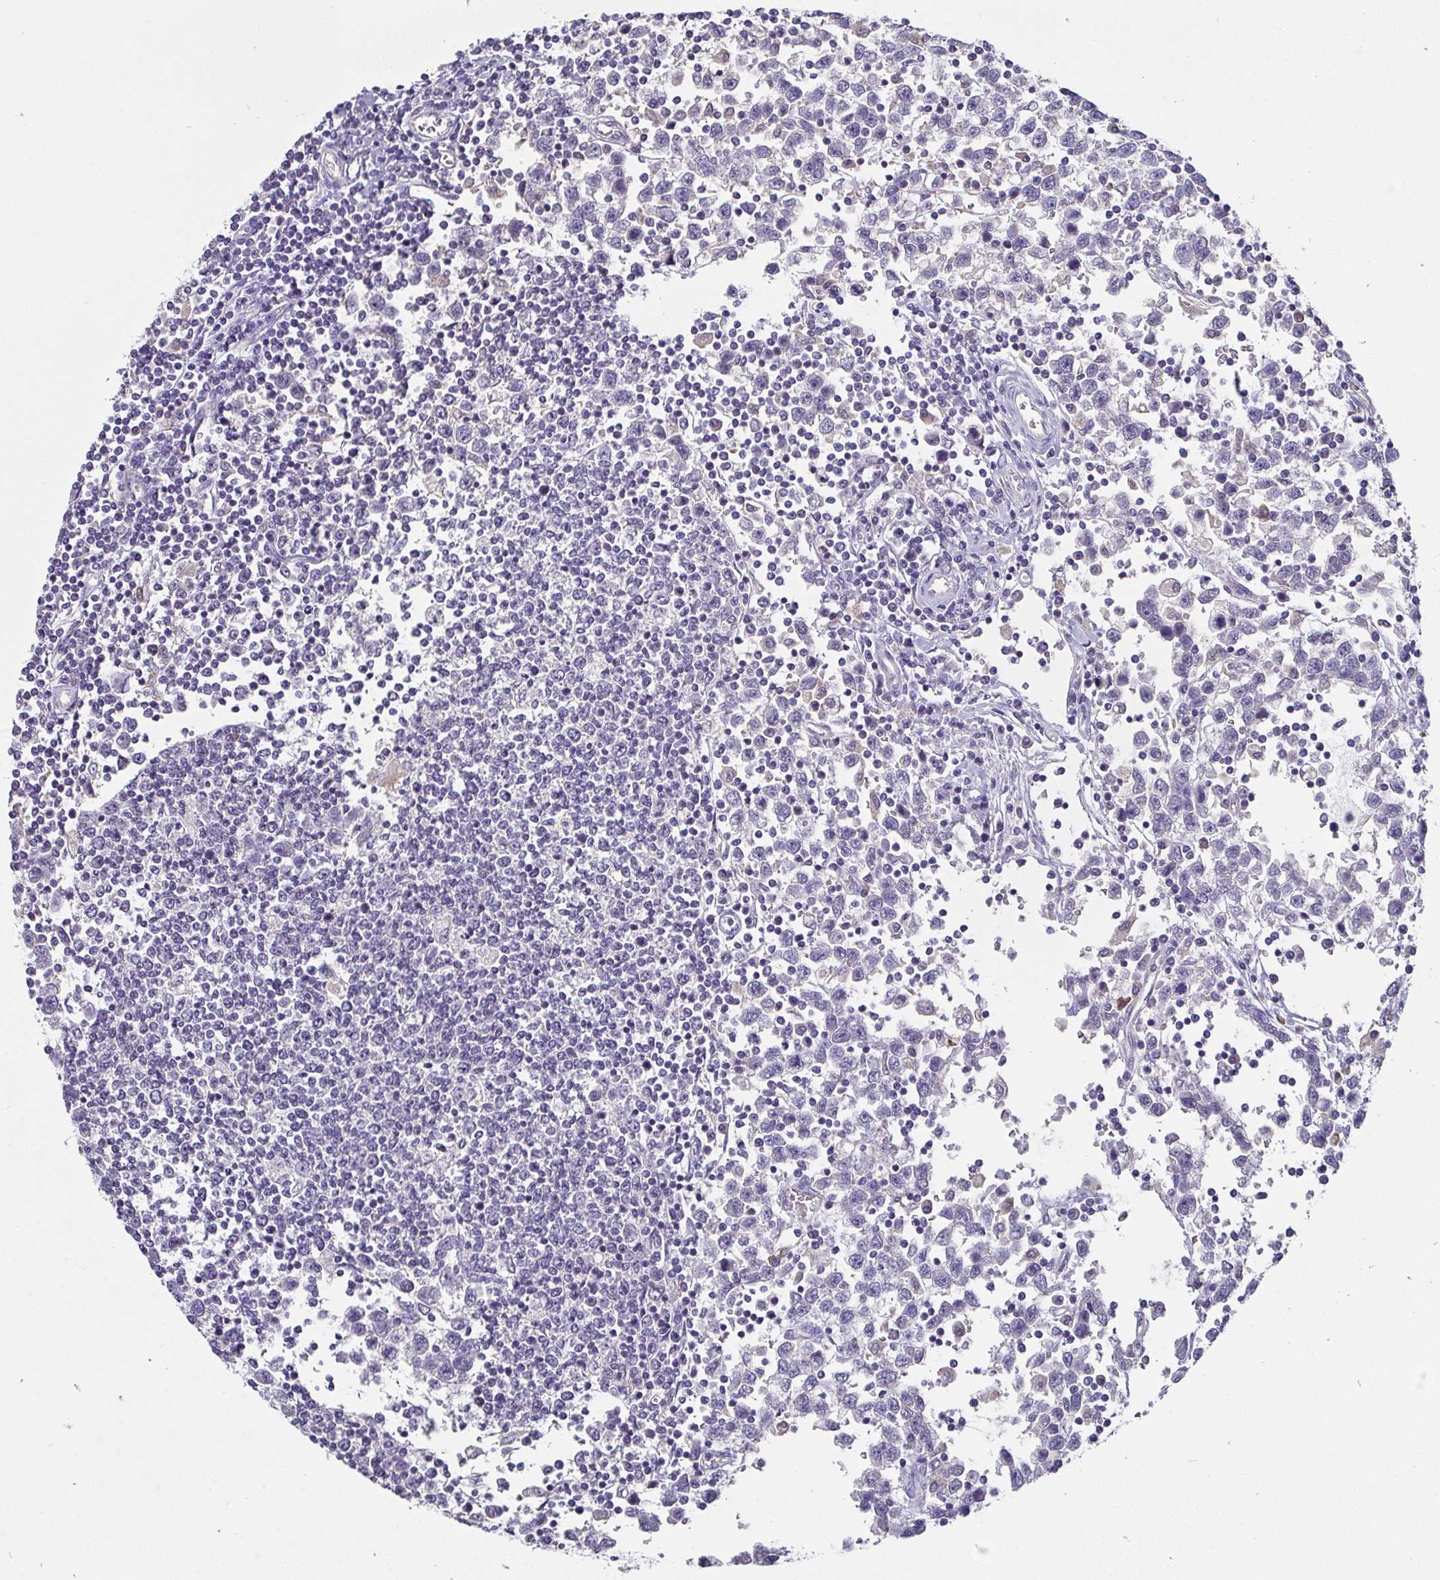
{"staining": {"intensity": "negative", "quantity": "none", "location": "none"}, "tissue": "testis cancer", "cell_type": "Tumor cells", "image_type": "cancer", "snomed": [{"axis": "morphology", "description": "Seminoma, NOS"}, {"axis": "topography", "description": "Testis"}], "caption": "Testis cancer (seminoma) was stained to show a protein in brown. There is no significant positivity in tumor cells. The staining was performed using DAB (3,3'-diaminobenzidine) to visualize the protein expression in brown, while the nuclei were stained in blue with hematoxylin (Magnification: 20x).", "gene": "ADAMTS6", "patient": {"sex": "male", "age": 34}}